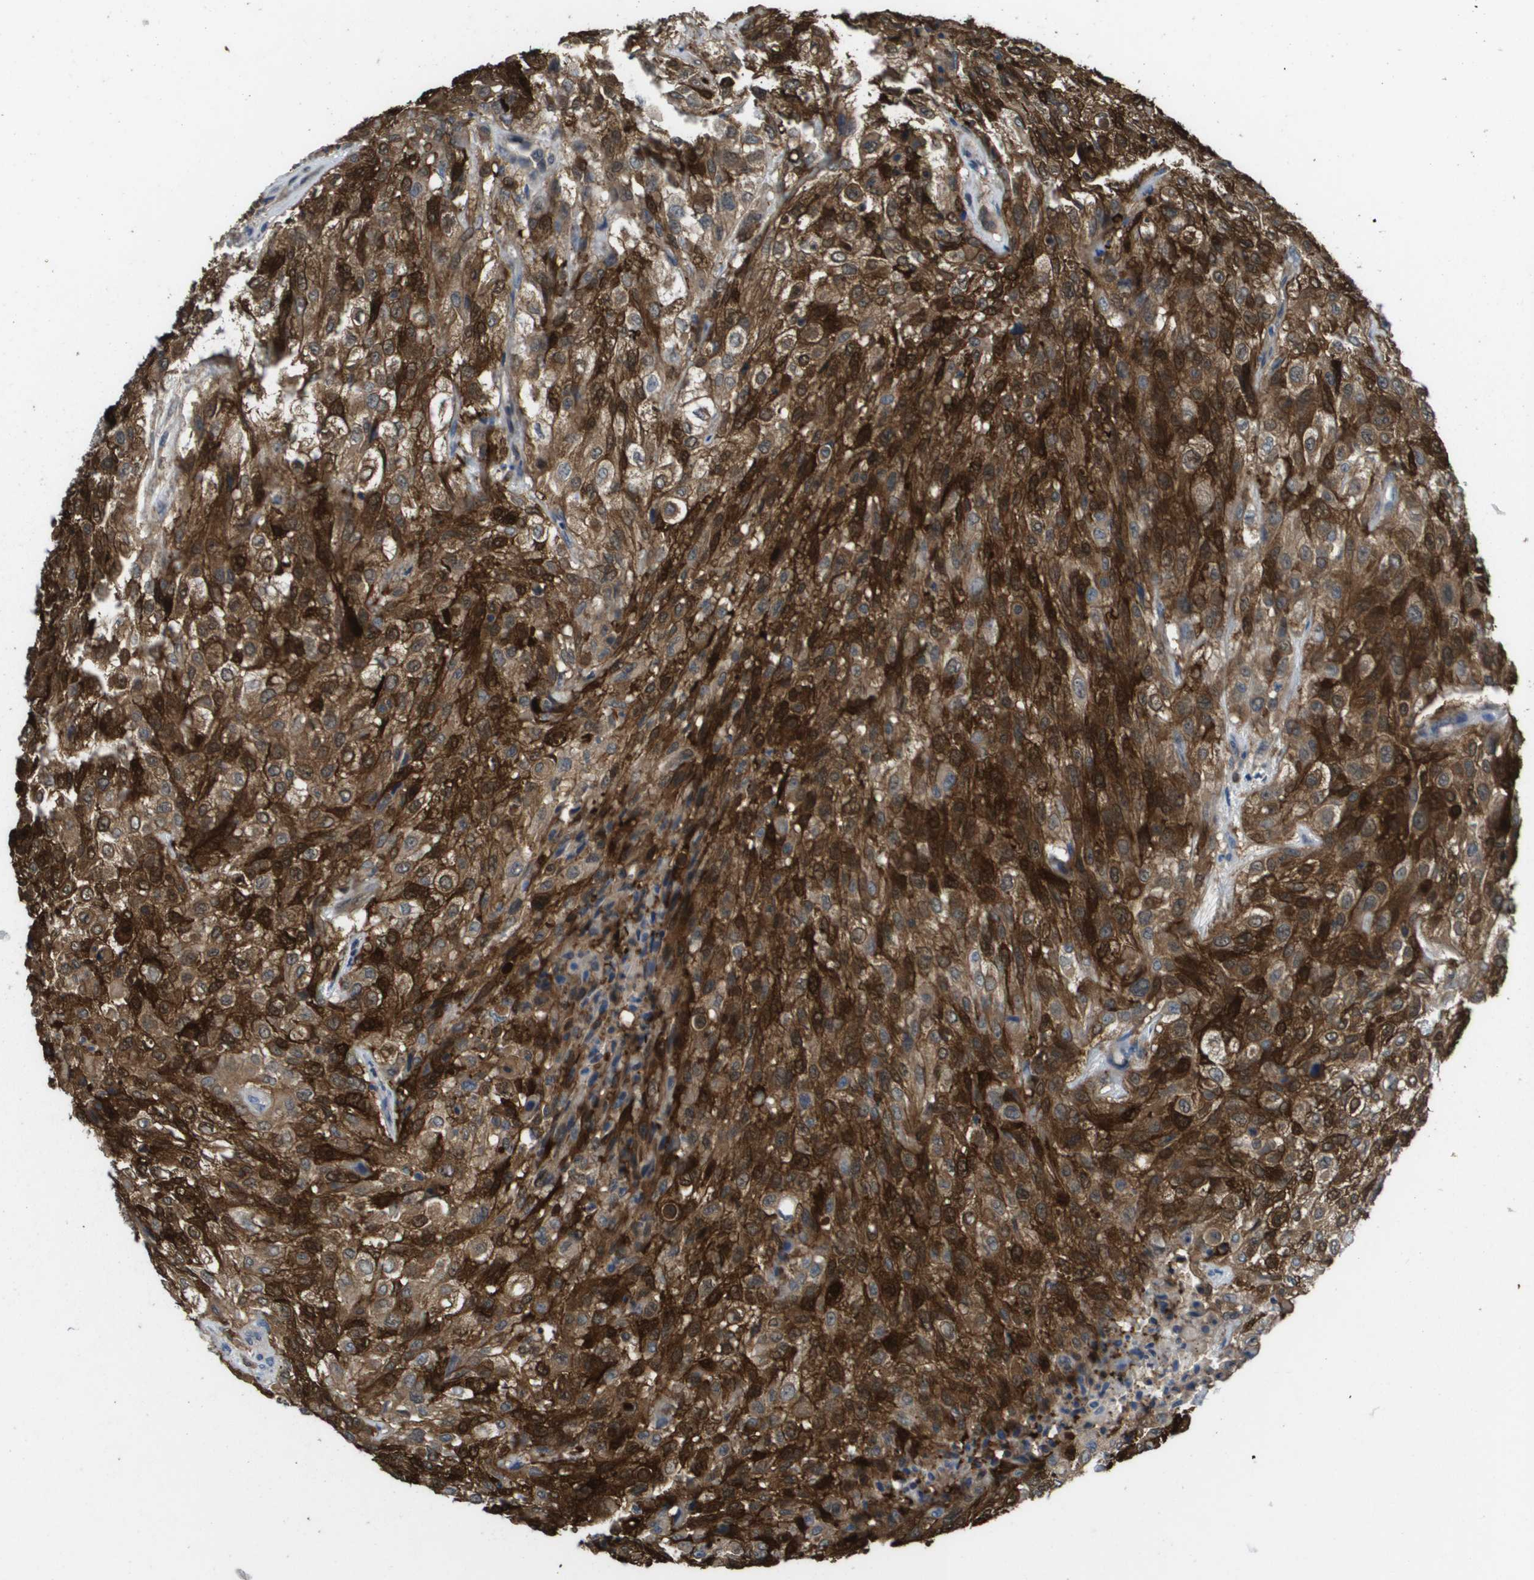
{"staining": {"intensity": "strong", "quantity": ">75%", "location": "cytoplasmic/membranous"}, "tissue": "urothelial cancer", "cell_type": "Tumor cells", "image_type": "cancer", "snomed": [{"axis": "morphology", "description": "Urothelial carcinoma, High grade"}, {"axis": "topography", "description": "Urinary bladder"}], "caption": "An image showing strong cytoplasmic/membranous staining in about >75% of tumor cells in urothelial cancer, as visualized by brown immunohistochemical staining.", "gene": "FABP5", "patient": {"sex": "male", "age": 57}}